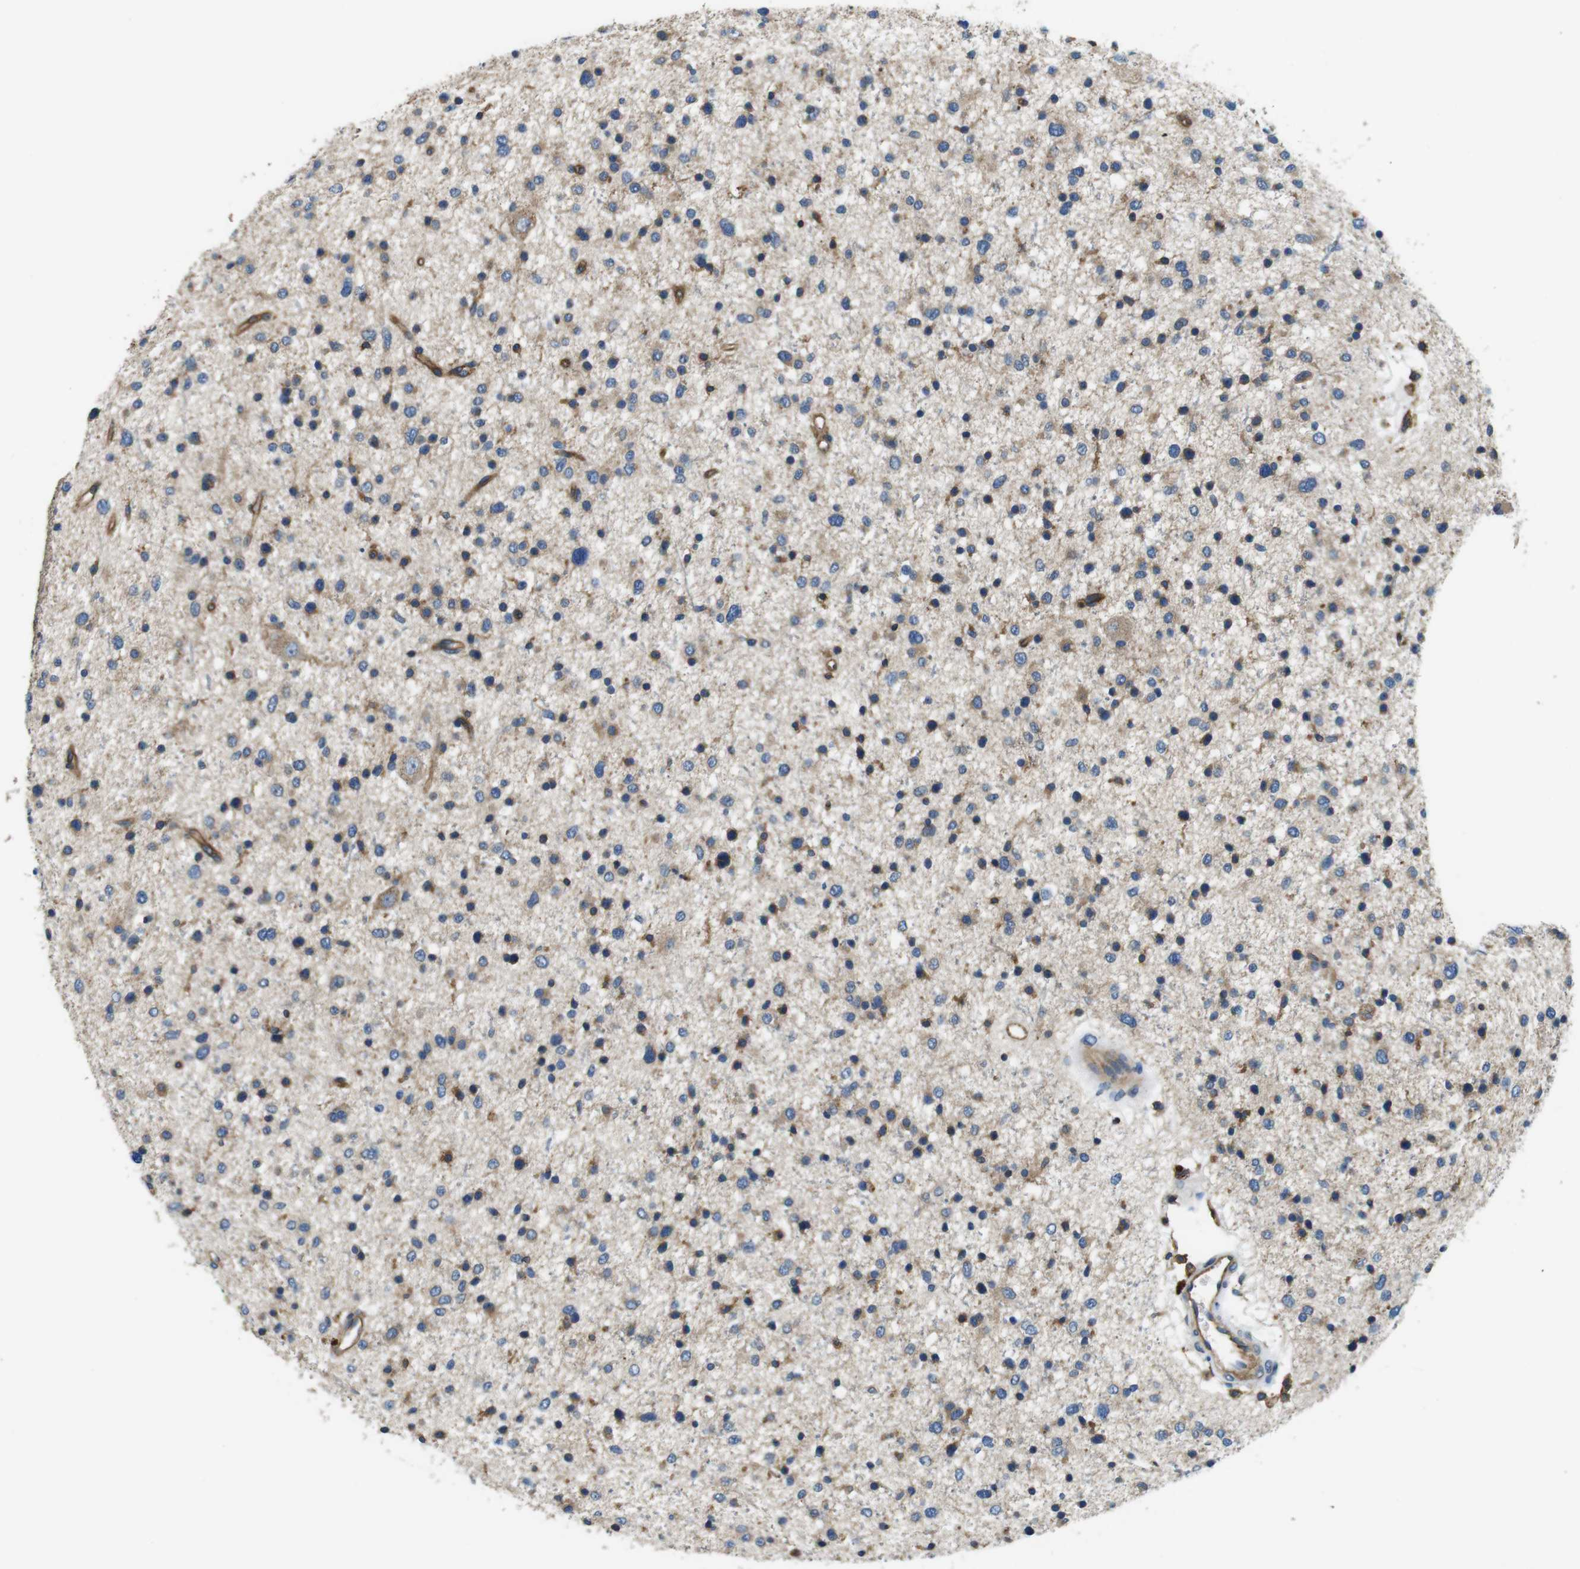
{"staining": {"intensity": "moderate", "quantity": "<25%", "location": "cytoplasmic/membranous"}, "tissue": "glioma", "cell_type": "Tumor cells", "image_type": "cancer", "snomed": [{"axis": "morphology", "description": "Glioma, malignant, Low grade"}, {"axis": "topography", "description": "Brain"}], "caption": "Immunohistochemistry (IHC) histopathology image of neoplastic tissue: malignant glioma (low-grade) stained using IHC demonstrates low levels of moderate protein expression localized specifically in the cytoplasmic/membranous of tumor cells, appearing as a cytoplasmic/membranous brown color.", "gene": "DENND4C", "patient": {"sex": "female", "age": 37}}